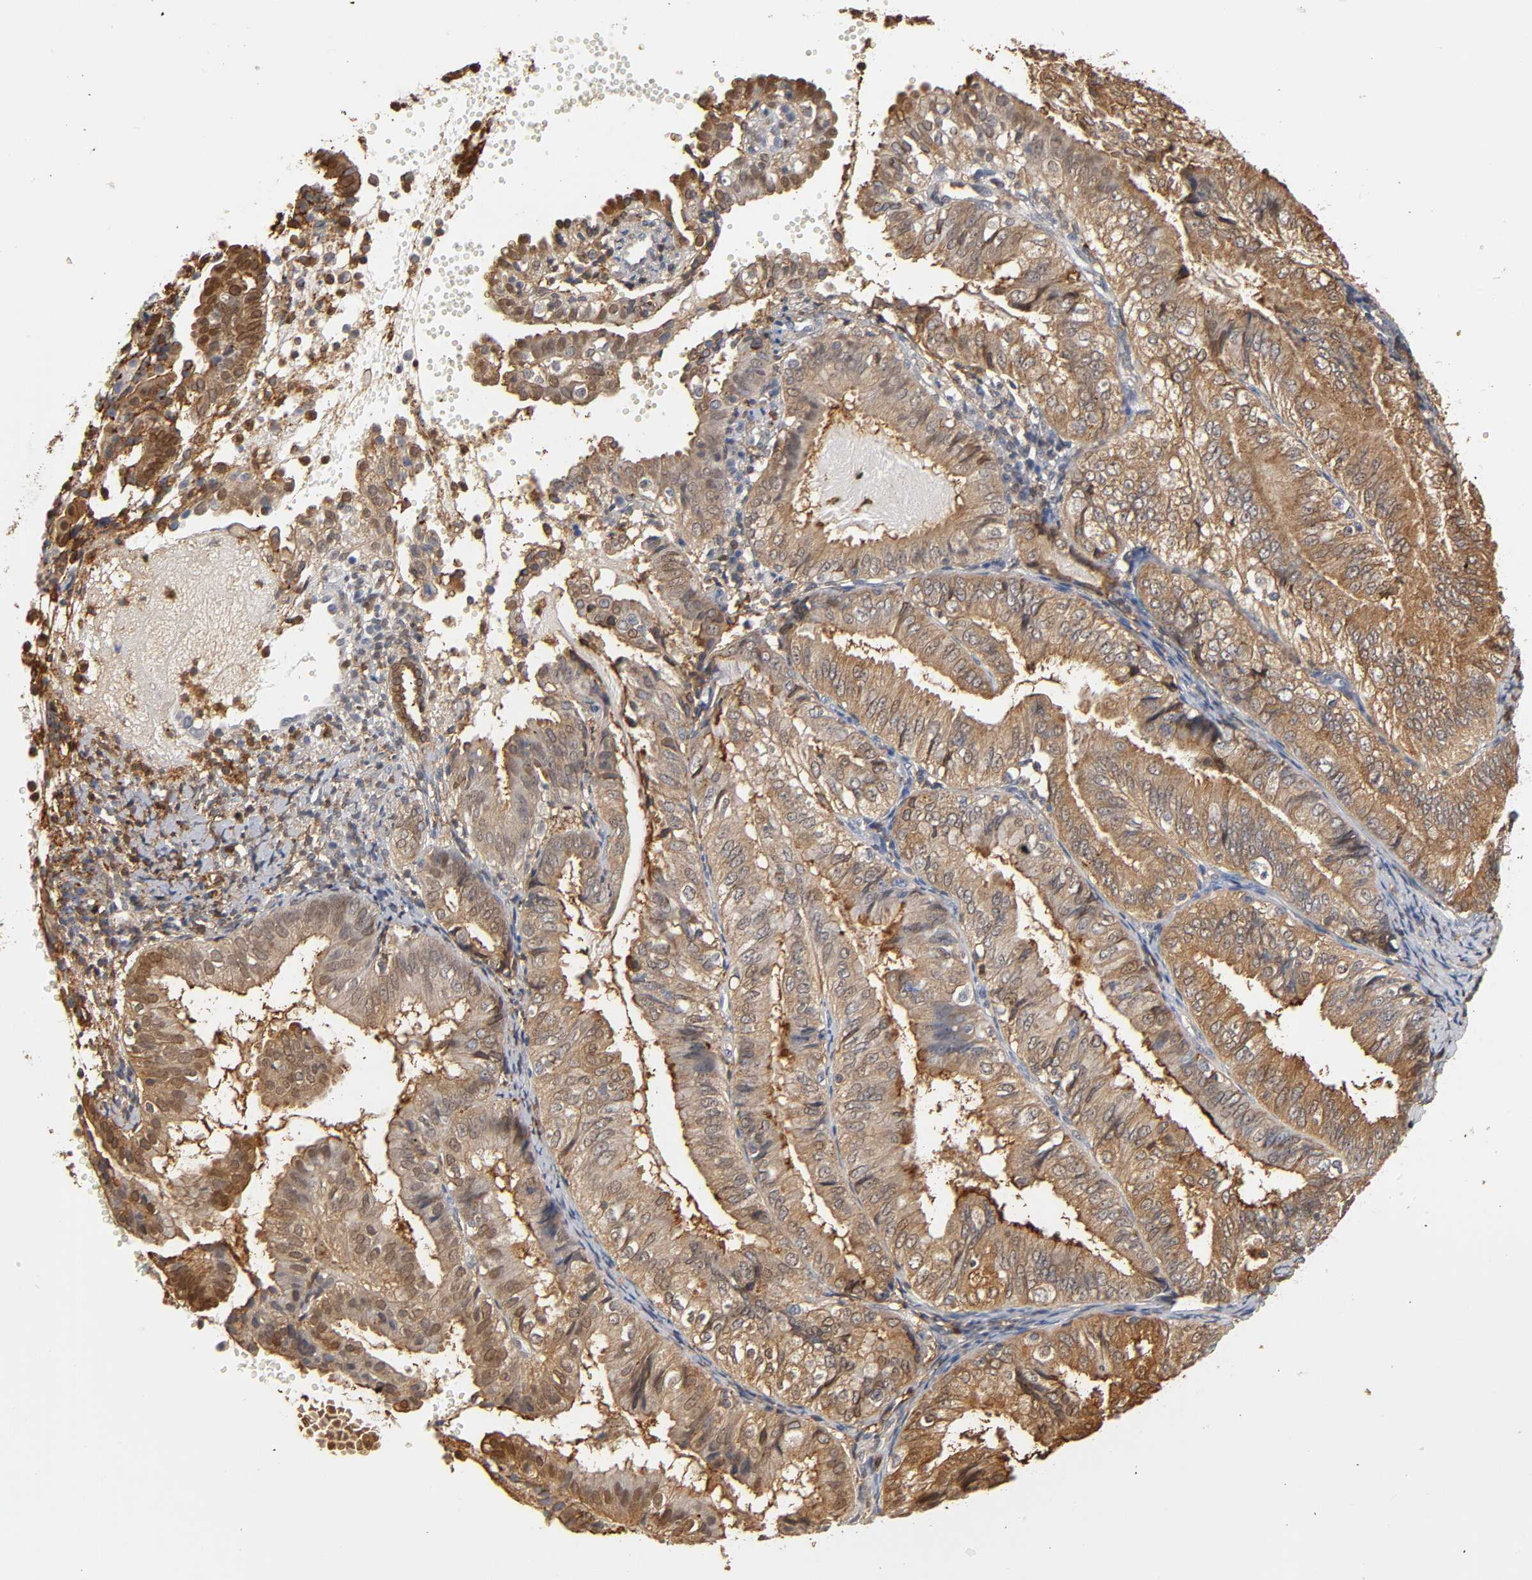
{"staining": {"intensity": "moderate", "quantity": ">75%", "location": "cytoplasmic/membranous,nuclear"}, "tissue": "endometrial cancer", "cell_type": "Tumor cells", "image_type": "cancer", "snomed": [{"axis": "morphology", "description": "Adenocarcinoma, NOS"}, {"axis": "topography", "description": "Endometrium"}], "caption": "Brown immunohistochemical staining in adenocarcinoma (endometrial) exhibits moderate cytoplasmic/membranous and nuclear positivity in approximately >75% of tumor cells.", "gene": "ANXA11", "patient": {"sex": "female", "age": 66}}